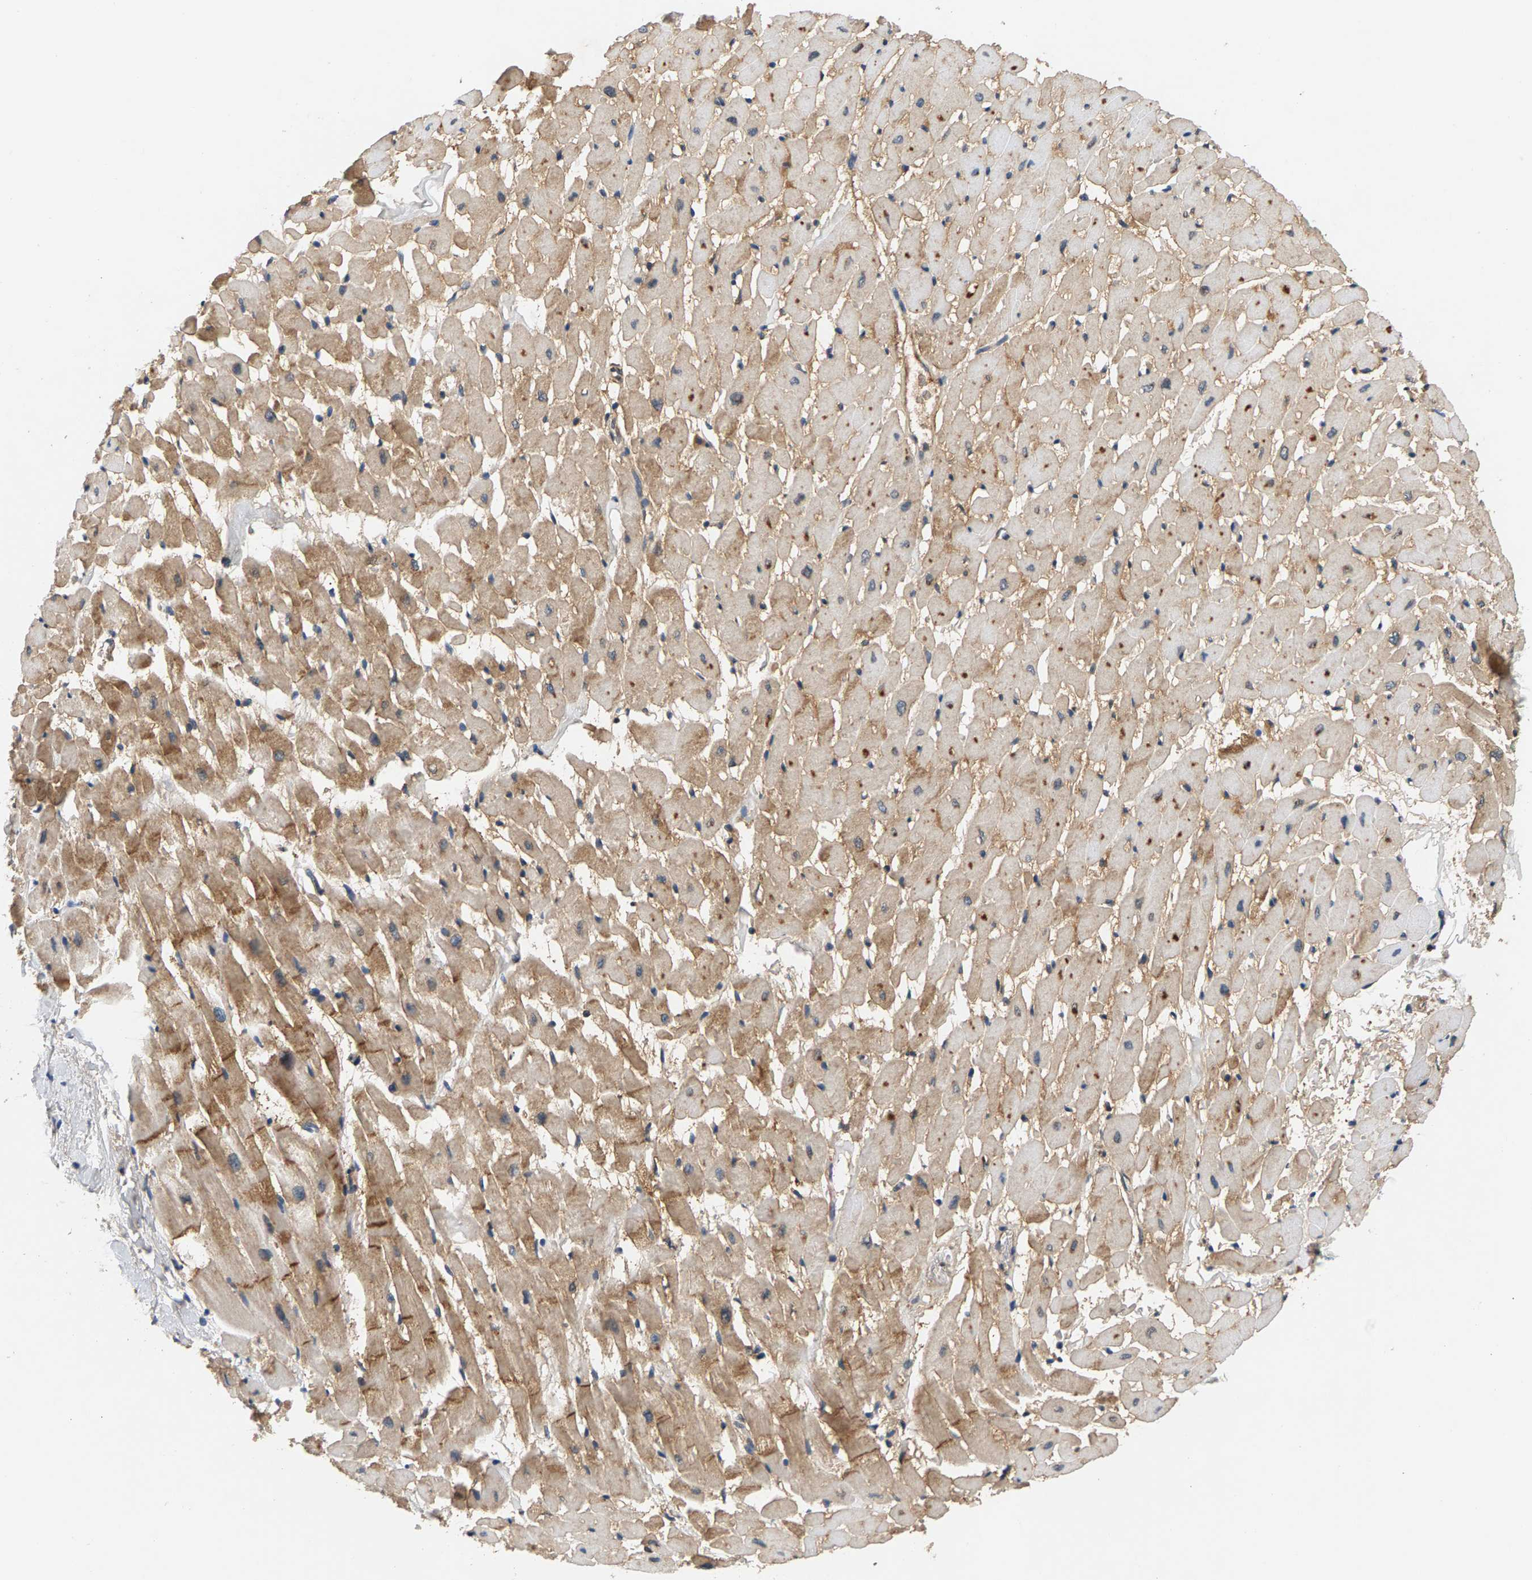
{"staining": {"intensity": "moderate", "quantity": ">75%", "location": "cytoplasmic/membranous"}, "tissue": "heart muscle", "cell_type": "Cardiomyocytes", "image_type": "normal", "snomed": [{"axis": "morphology", "description": "Normal tissue, NOS"}, {"axis": "topography", "description": "Heart"}], "caption": "The immunohistochemical stain shows moderate cytoplasmic/membranous staining in cardiomyocytes of normal heart muscle. Nuclei are stained in blue.", "gene": "FAM78A", "patient": {"sex": "male", "age": 45}}